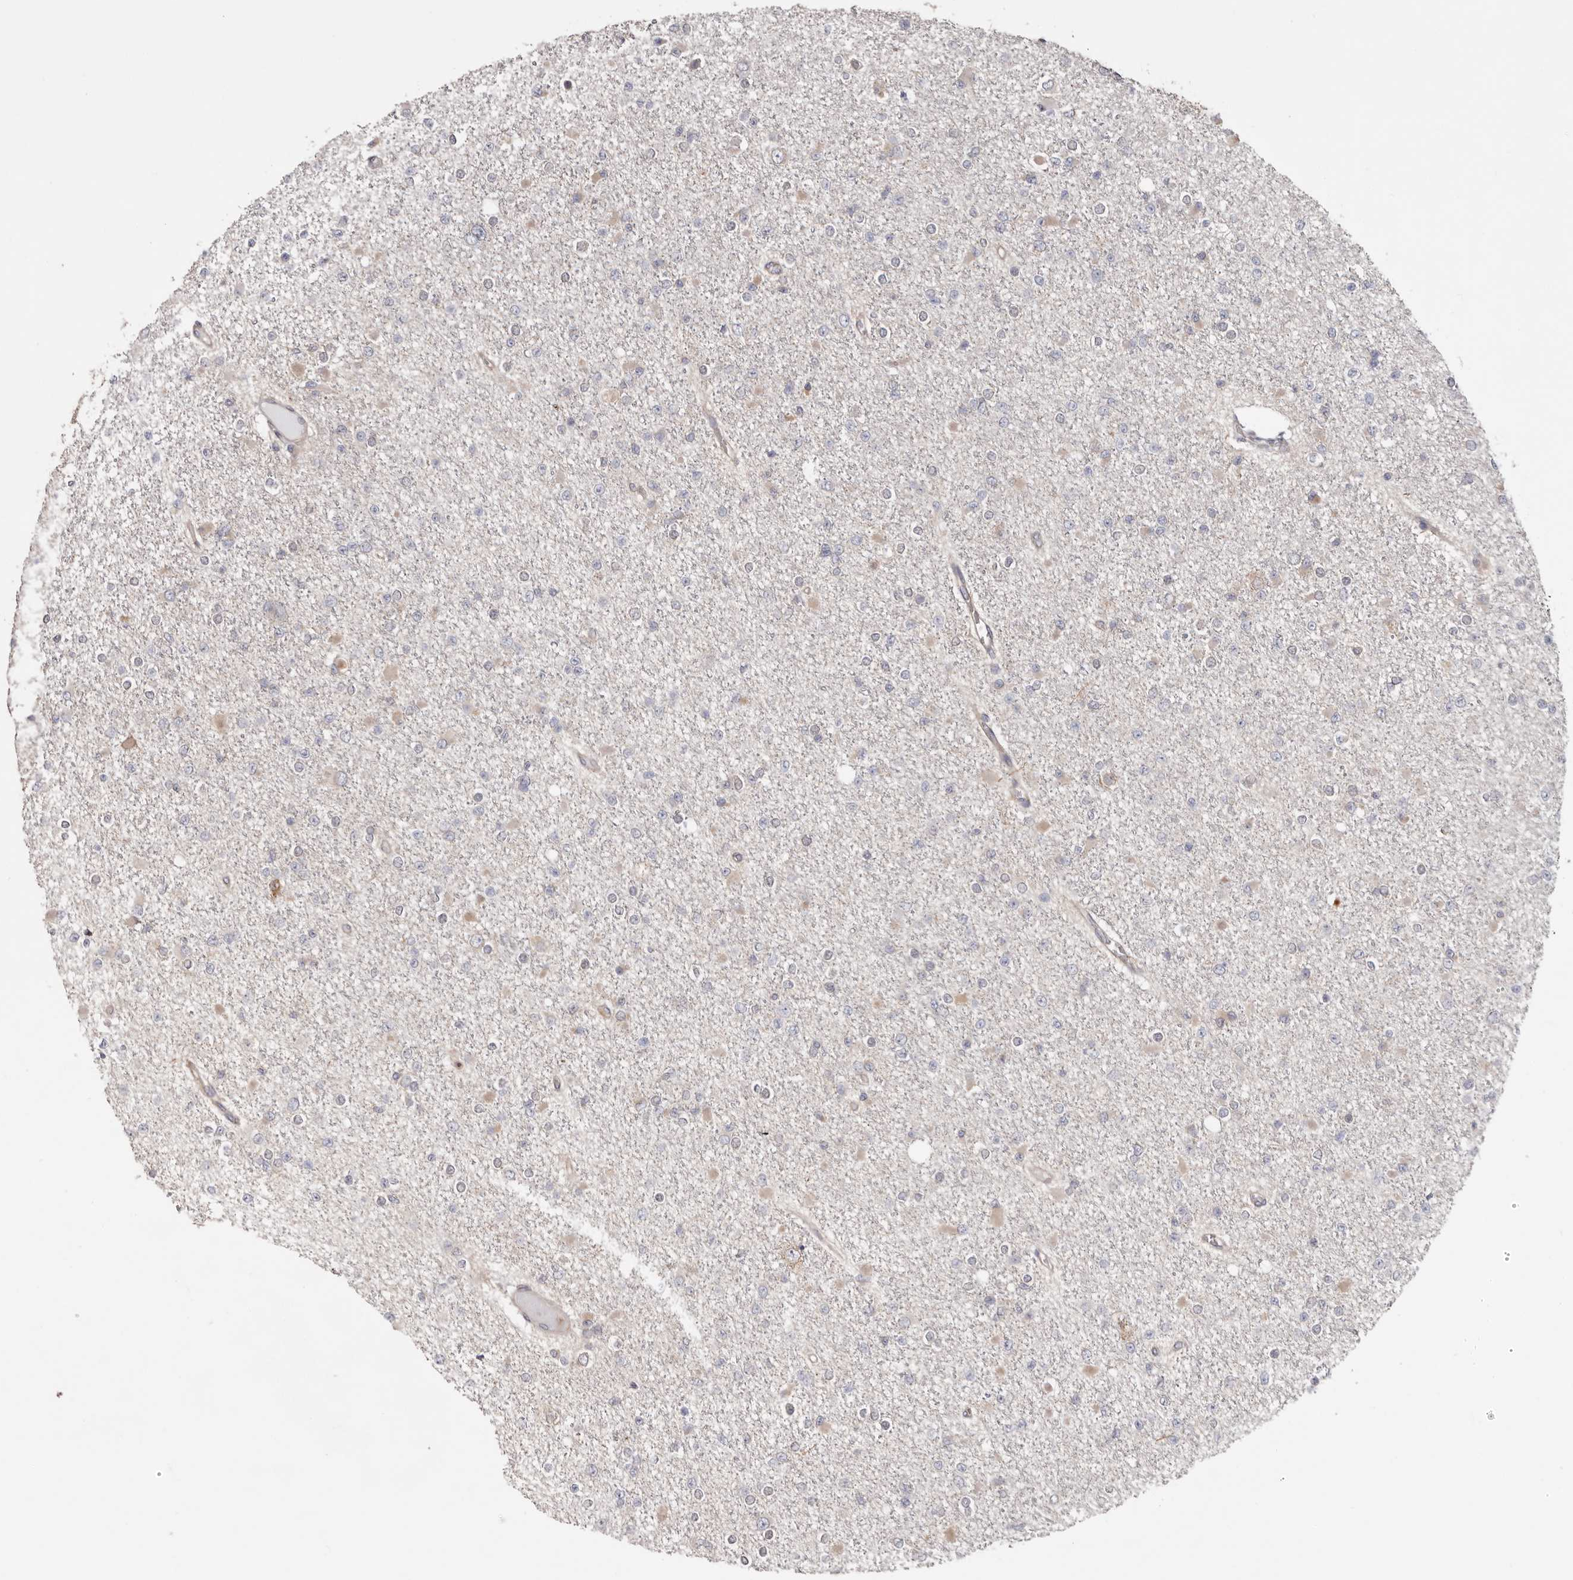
{"staining": {"intensity": "negative", "quantity": "none", "location": "none"}, "tissue": "glioma", "cell_type": "Tumor cells", "image_type": "cancer", "snomed": [{"axis": "morphology", "description": "Glioma, malignant, Low grade"}, {"axis": "topography", "description": "Brain"}], "caption": "Low-grade glioma (malignant) was stained to show a protein in brown. There is no significant staining in tumor cells. Brightfield microscopy of immunohistochemistry stained with DAB (brown) and hematoxylin (blue), captured at high magnification.", "gene": "TMUB1", "patient": {"sex": "female", "age": 22}}